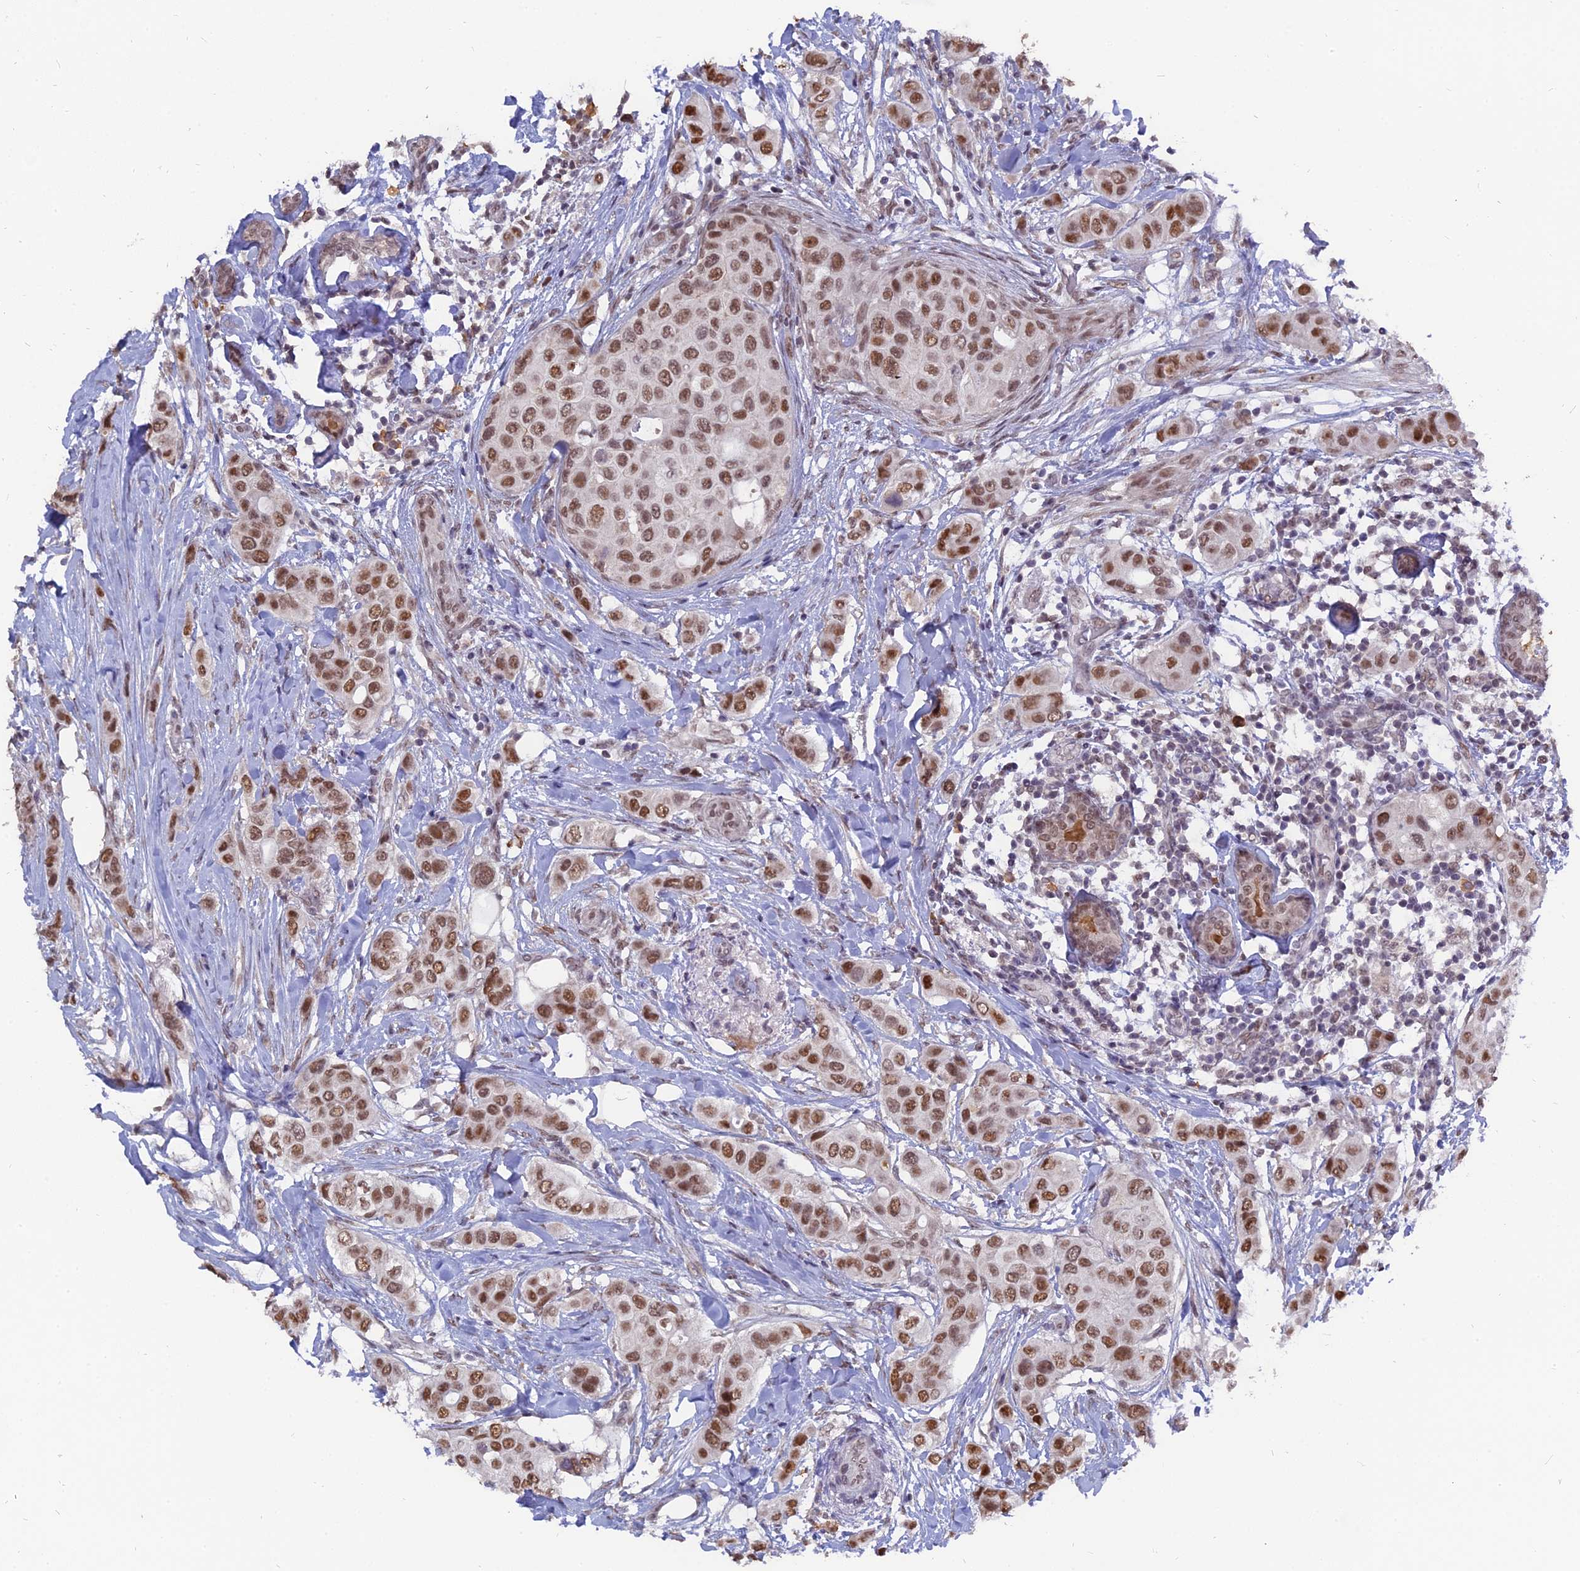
{"staining": {"intensity": "moderate", "quantity": ">75%", "location": "nuclear"}, "tissue": "breast cancer", "cell_type": "Tumor cells", "image_type": "cancer", "snomed": [{"axis": "morphology", "description": "Lobular carcinoma"}, {"axis": "topography", "description": "Breast"}], "caption": "IHC staining of breast cancer, which demonstrates medium levels of moderate nuclear expression in approximately >75% of tumor cells indicating moderate nuclear protein expression. The staining was performed using DAB (brown) for protein detection and nuclei were counterstained in hematoxylin (blue).", "gene": "NR1H3", "patient": {"sex": "female", "age": 51}}